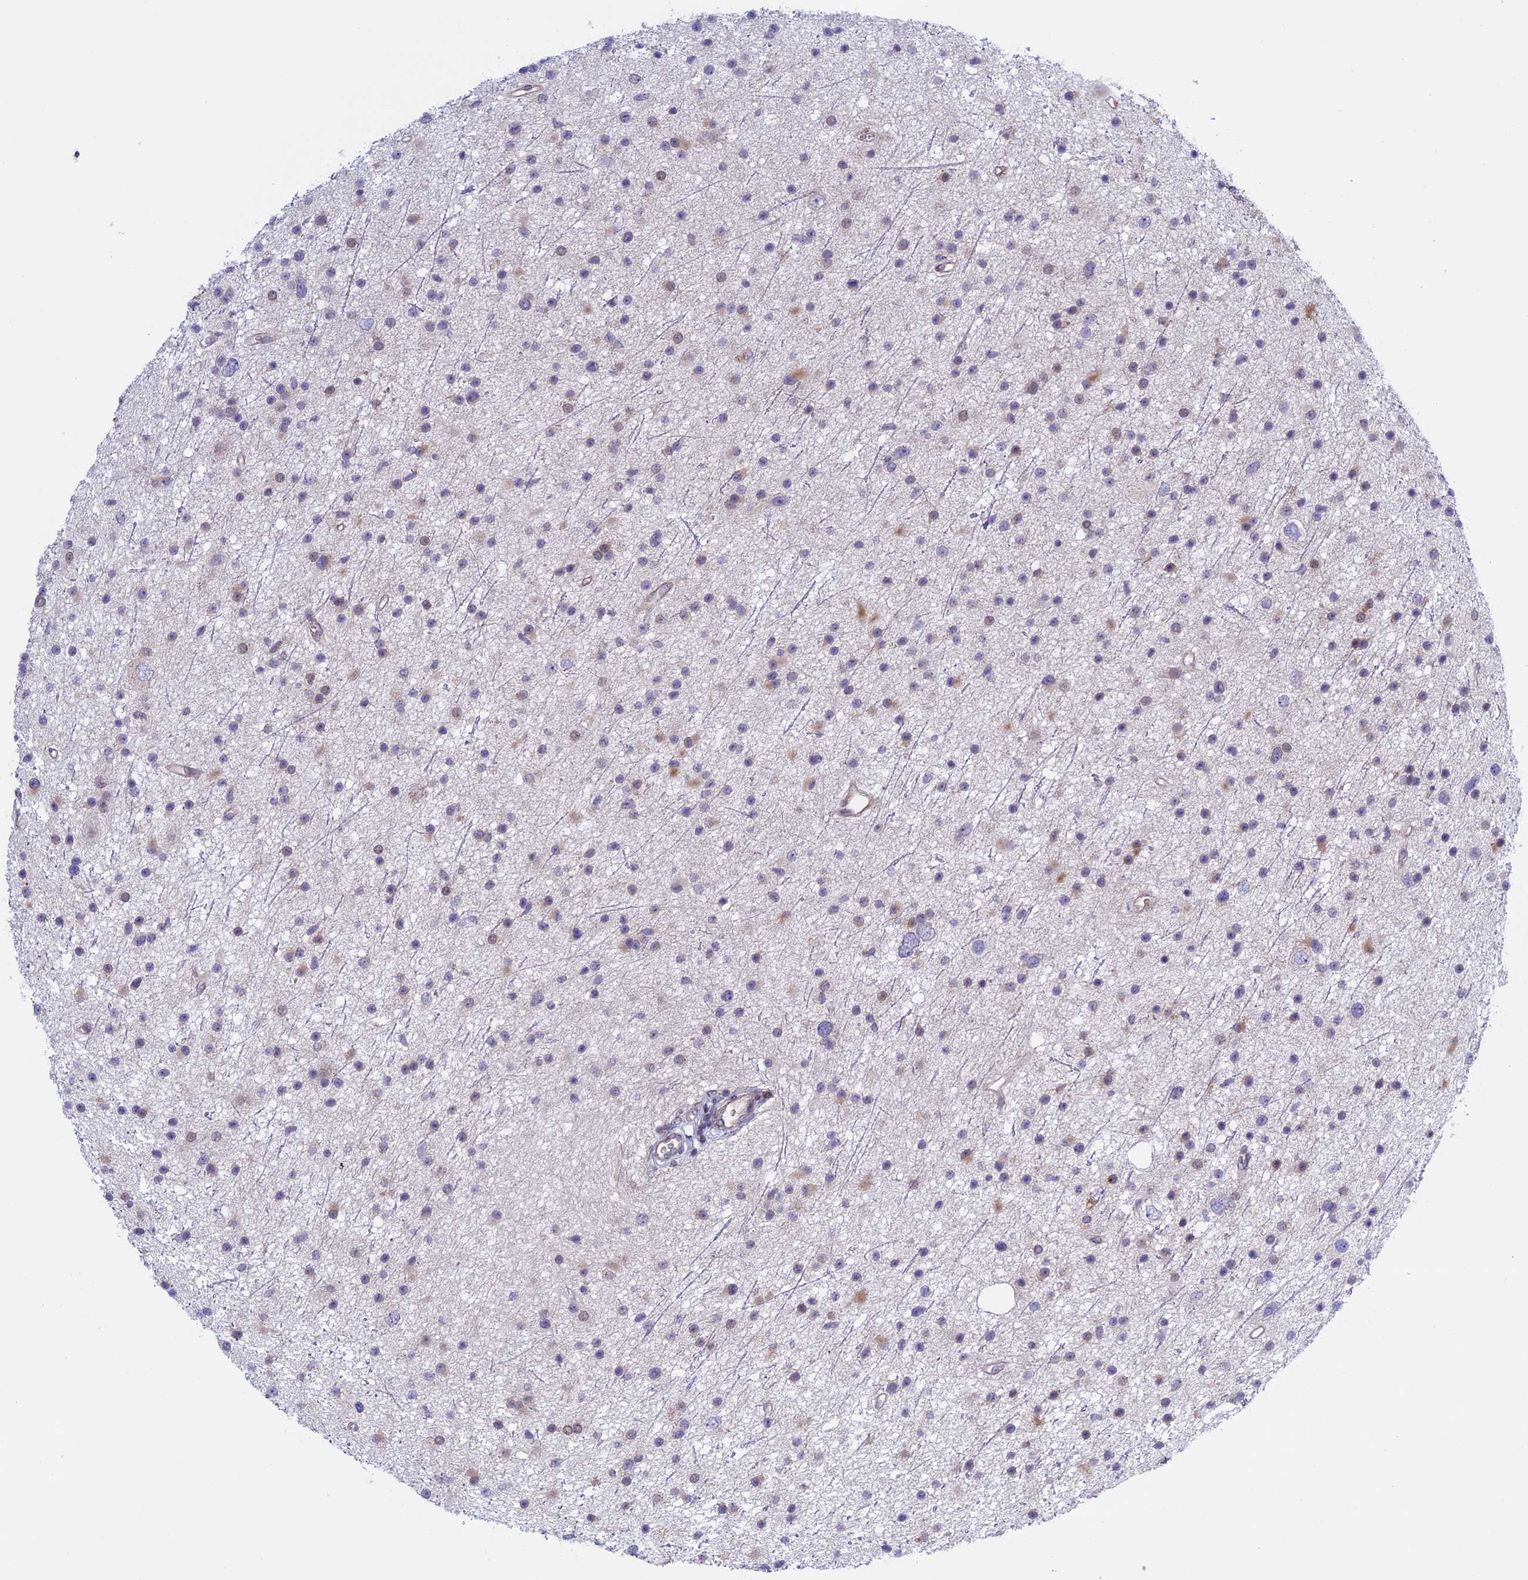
{"staining": {"intensity": "negative", "quantity": "none", "location": "none"}, "tissue": "glioma", "cell_type": "Tumor cells", "image_type": "cancer", "snomed": [{"axis": "morphology", "description": "Glioma, malignant, Low grade"}, {"axis": "topography", "description": "Cerebral cortex"}], "caption": "IHC of human malignant low-grade glioma displays no positivity in tumor cells. The staining was performed using DAB (3,3'-diaminobenzidine) to visualize the protein expression in brown, while the nuclei were stained in blue with hematoxylin (Magnification: 20x).", "gene": "FADS1", "patient": {"sex": "female", "age": 39}}